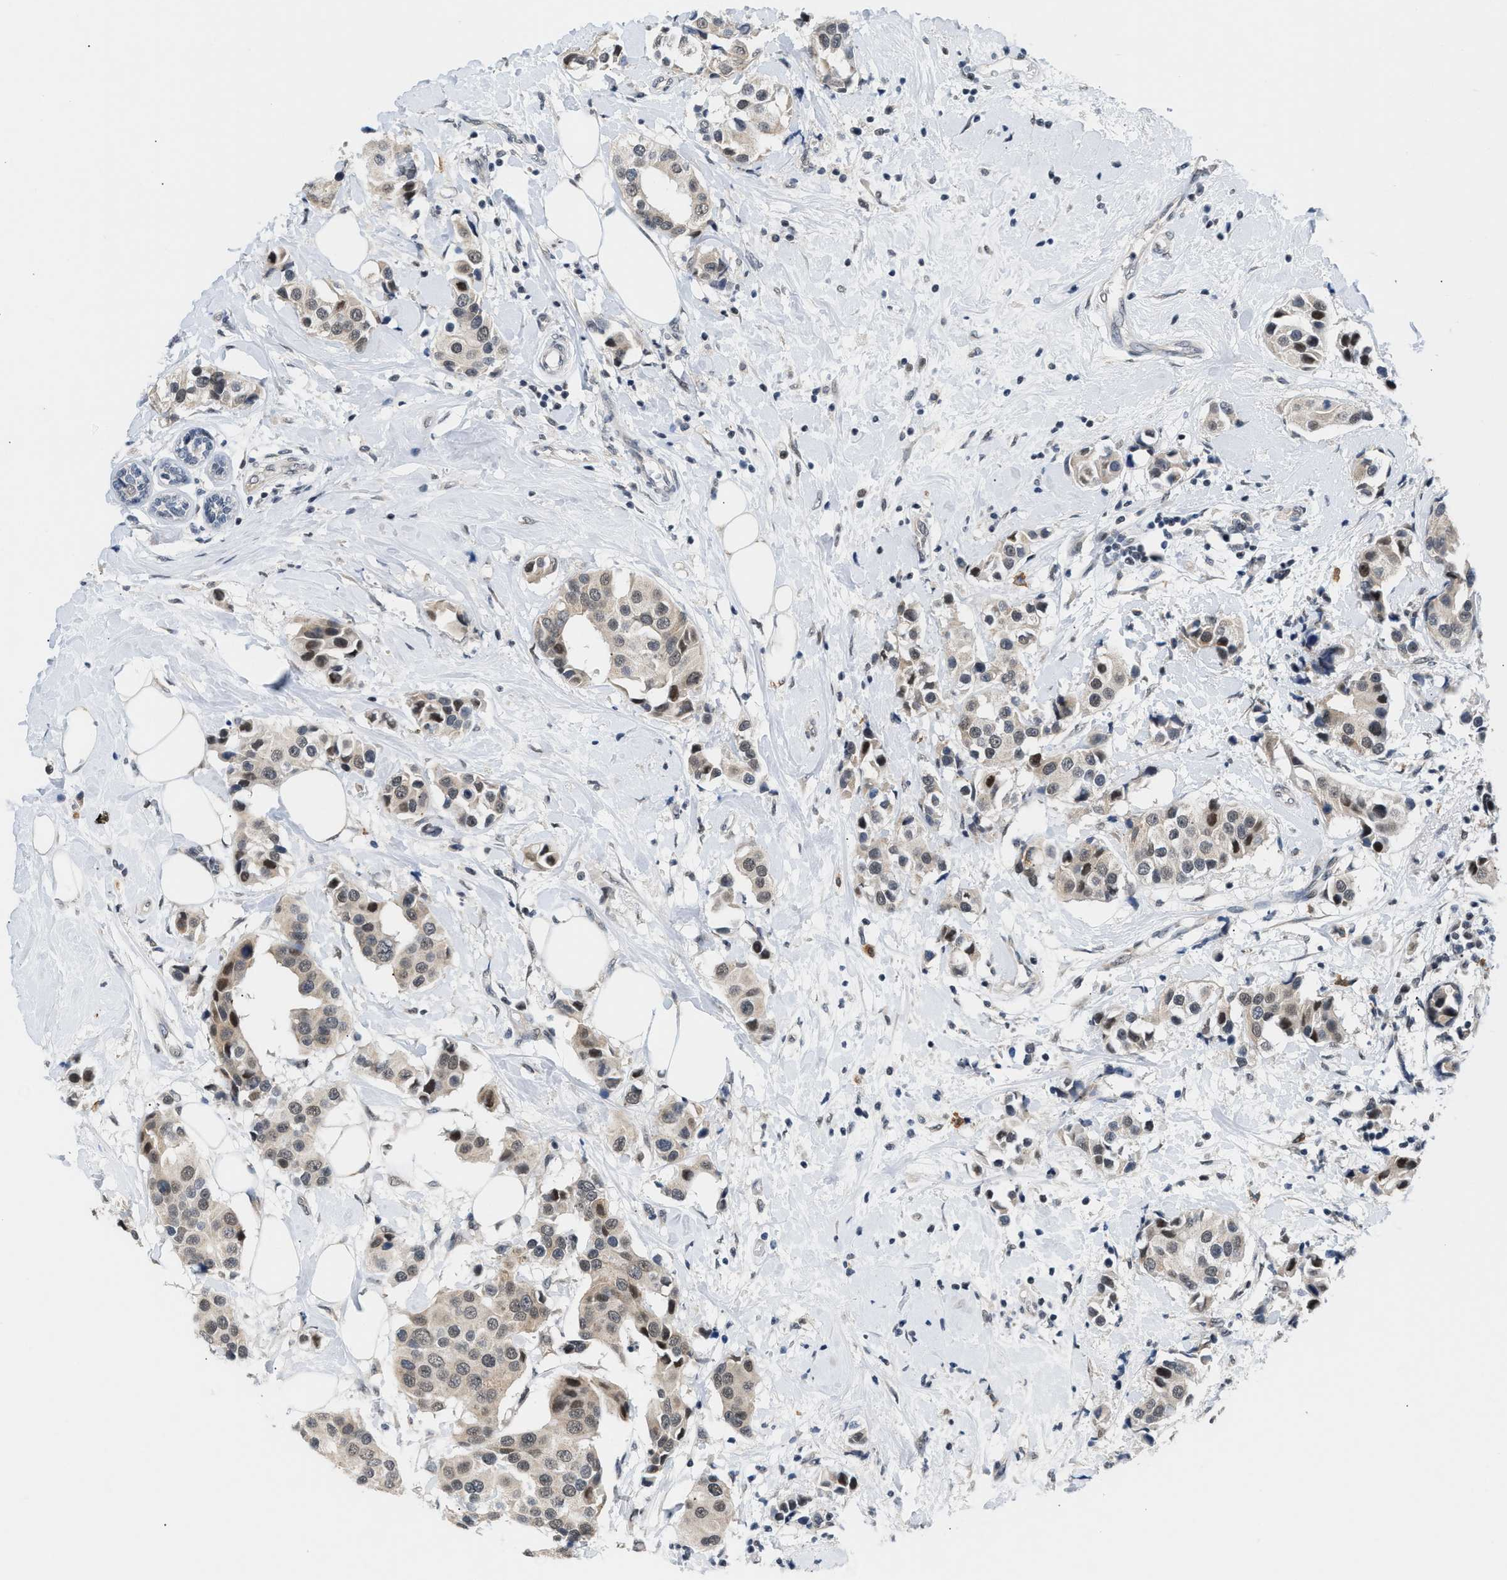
{"staining": {"intensity": "moderate", "quantity": "<25%", "location": "cytoplasmic/membranous,nuclear"}, "tissue": "breast cancer", "cell_type": "Tumor cells", "image_type": "cancer", "snomed": [{"axis": "morphology", "description": "Normal tissue, NOS"}, {"axis": "morphology", "description": "Duct carcinoma"}, {"axis": "topography", "description": "Breast"}], "caption": "The histopathology image reveals immunohistochemical staining of breast infiltrating ductal carcinoma. There is moderate cytoplasmic/membranous and nuclear staining is identified in about <25% of tumor cells. The staining is performed using DAB (3,3'-diaminobenzidine) brown chromogen to label protein expression. The nuclei are counter-stained blue using hematoxylin.", "gene": "TXNRD3", "patient": {"sex": "female", "age": 39}}